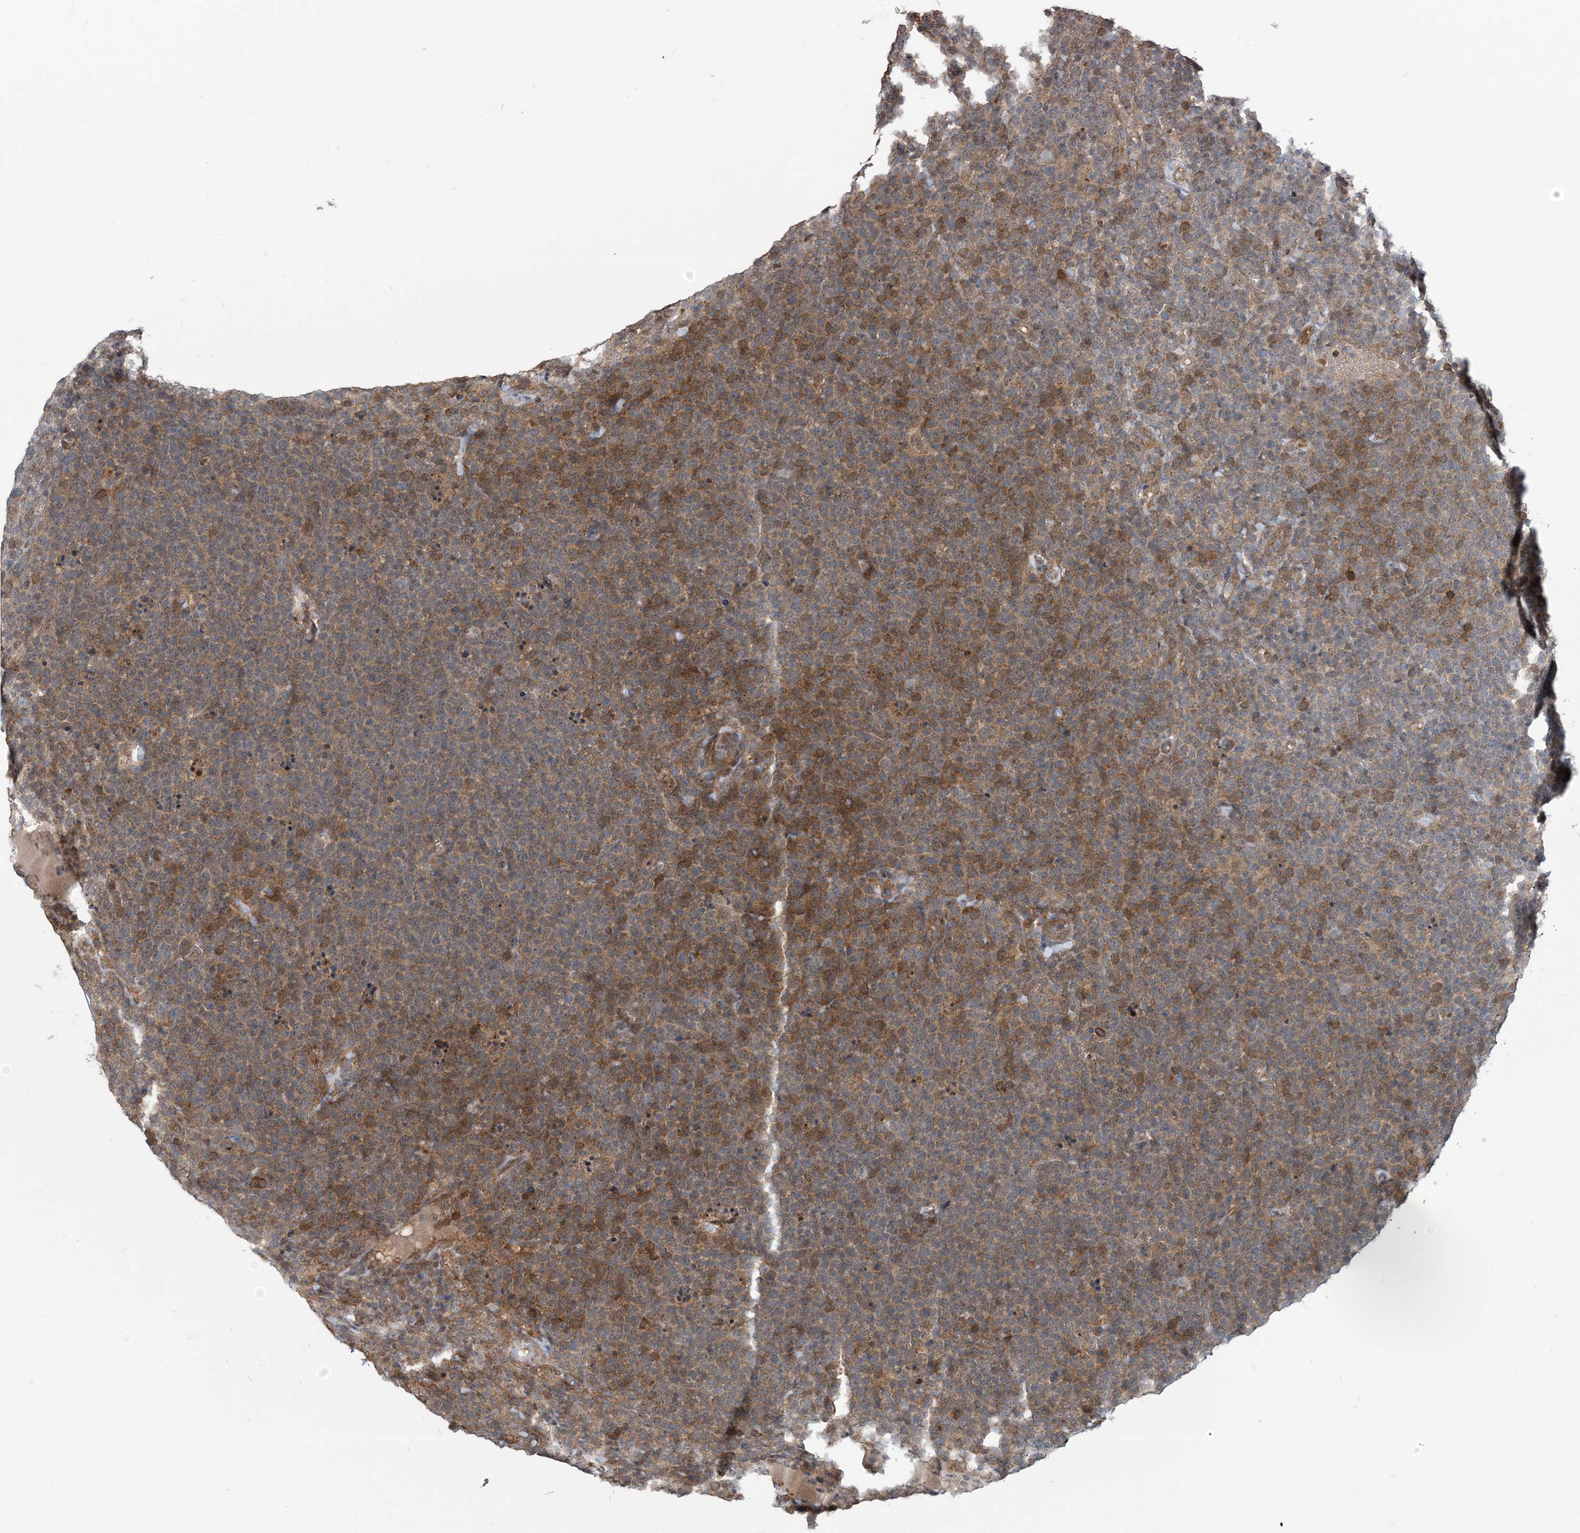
{"staining": {"intensity": "strong", "quantity": "25%-75%", "location": "cytoplasmic/membranous"}, "tissue": "lymphoma", "cell_type": "Tumor cells", "image_type": "cancer", "snomed": [{"axis": "morphology", "description": "Malignant lymphoma, non-Hodgkin's type, High grade"}, {"axis": "topography", "description": "Lymph node"}], "caption": "Lymphoma stained for a protein (brown) displays strong cytoplasmic/membranous positive staining in about 25%-75% of tumor cells.", "gene": "ERI2", "patient": {"sex": "male", "age": 61}}